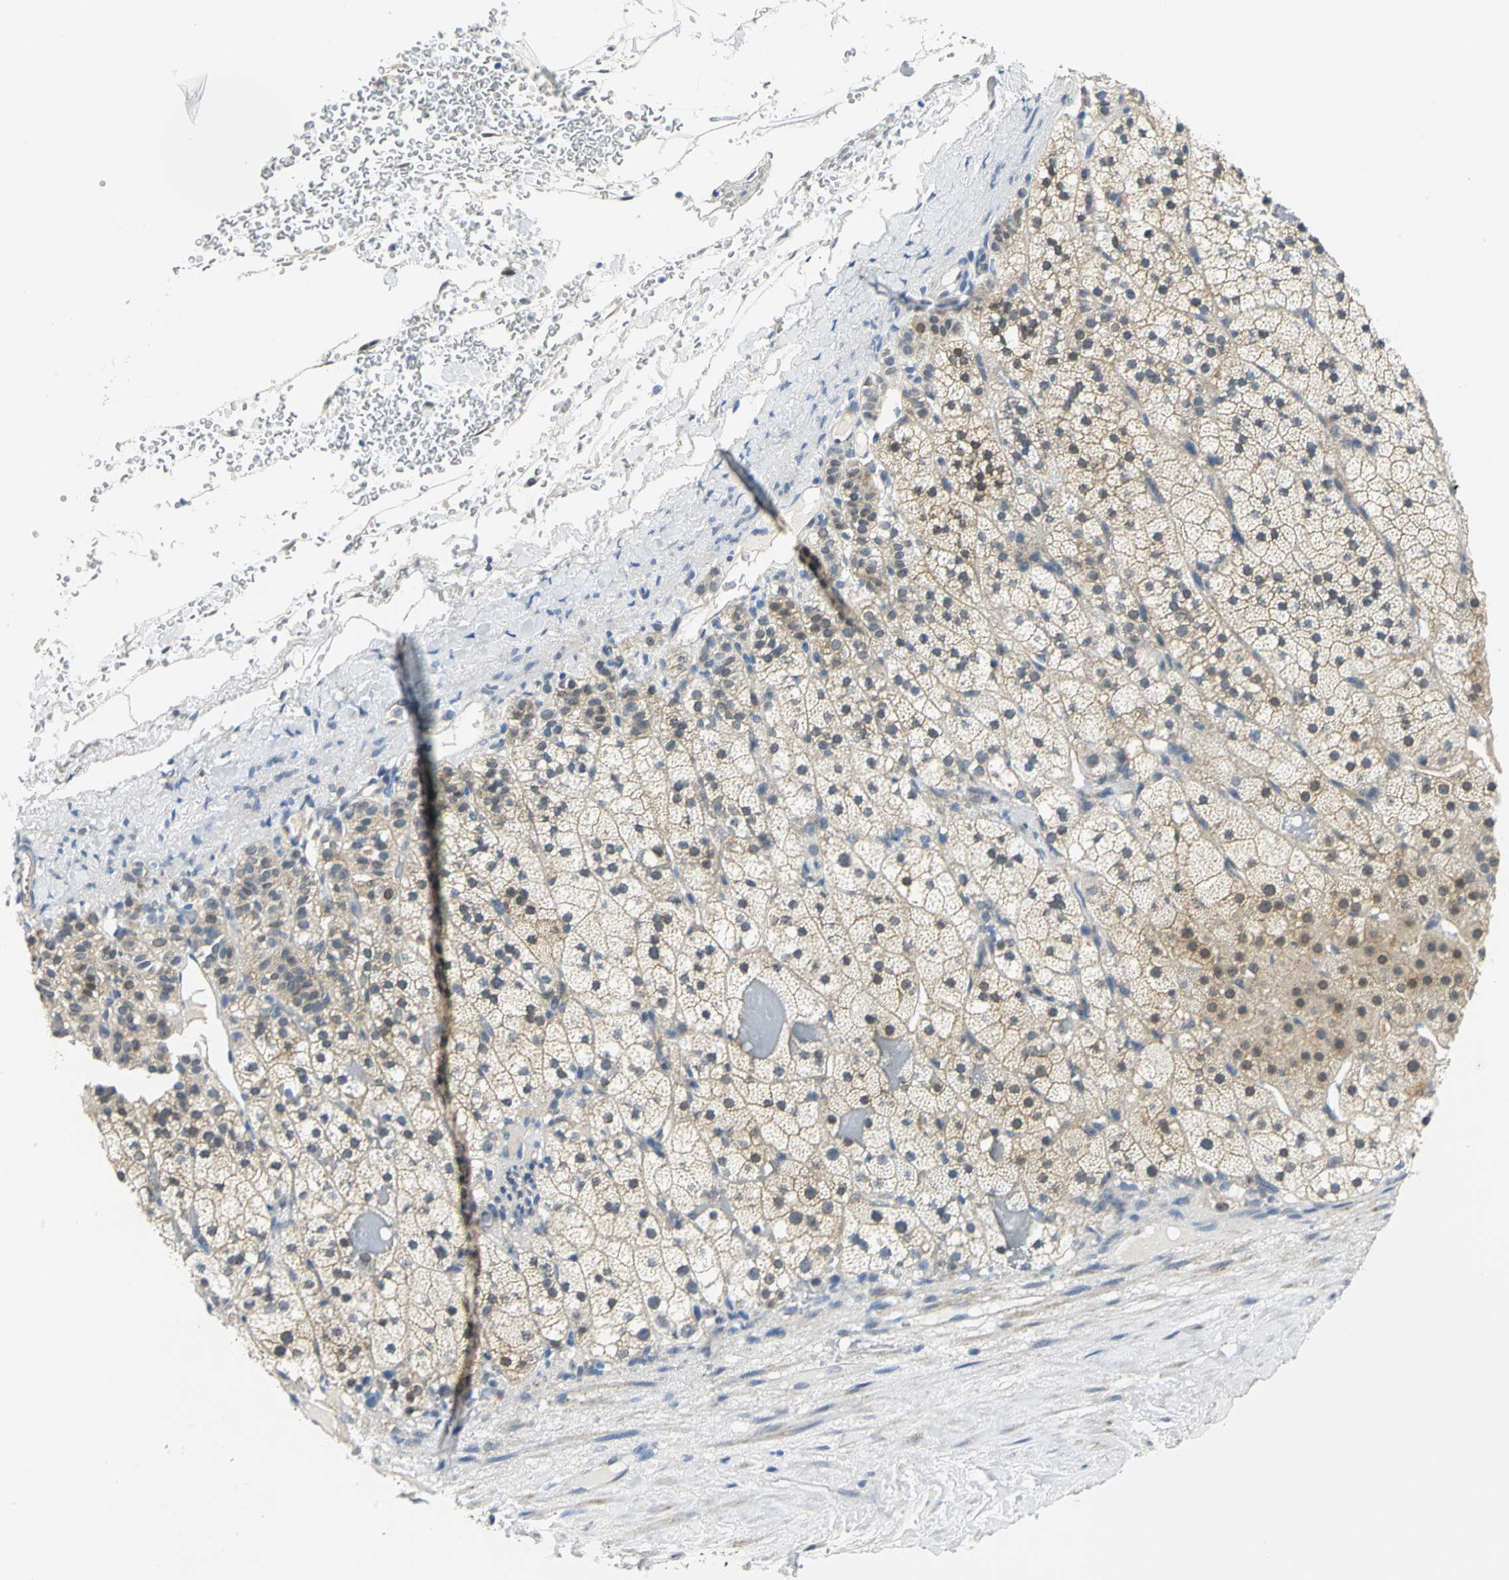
{"staining": {"intensity": "weak", "quantity": "25%-75%", "location": "cytoplasmic/membranous"}, "tissue": "adrenal gland", "cell_type": "Glandular cells", "image_type": "normal", "snomed": [{"axis": "morphology", "description": "Normal tissue, NOS"}, {"axis": "topography", "description": "Adrenal gland"}], "caption": "DAB immunohistochemical staining of unremarkable adrenal gland reveals weak cytoplasmic/membranous protein staining in approximately 25%-75% of glandular cells.", "gene": "PGM3", "patient": {"sex": "male", "age": 35}}